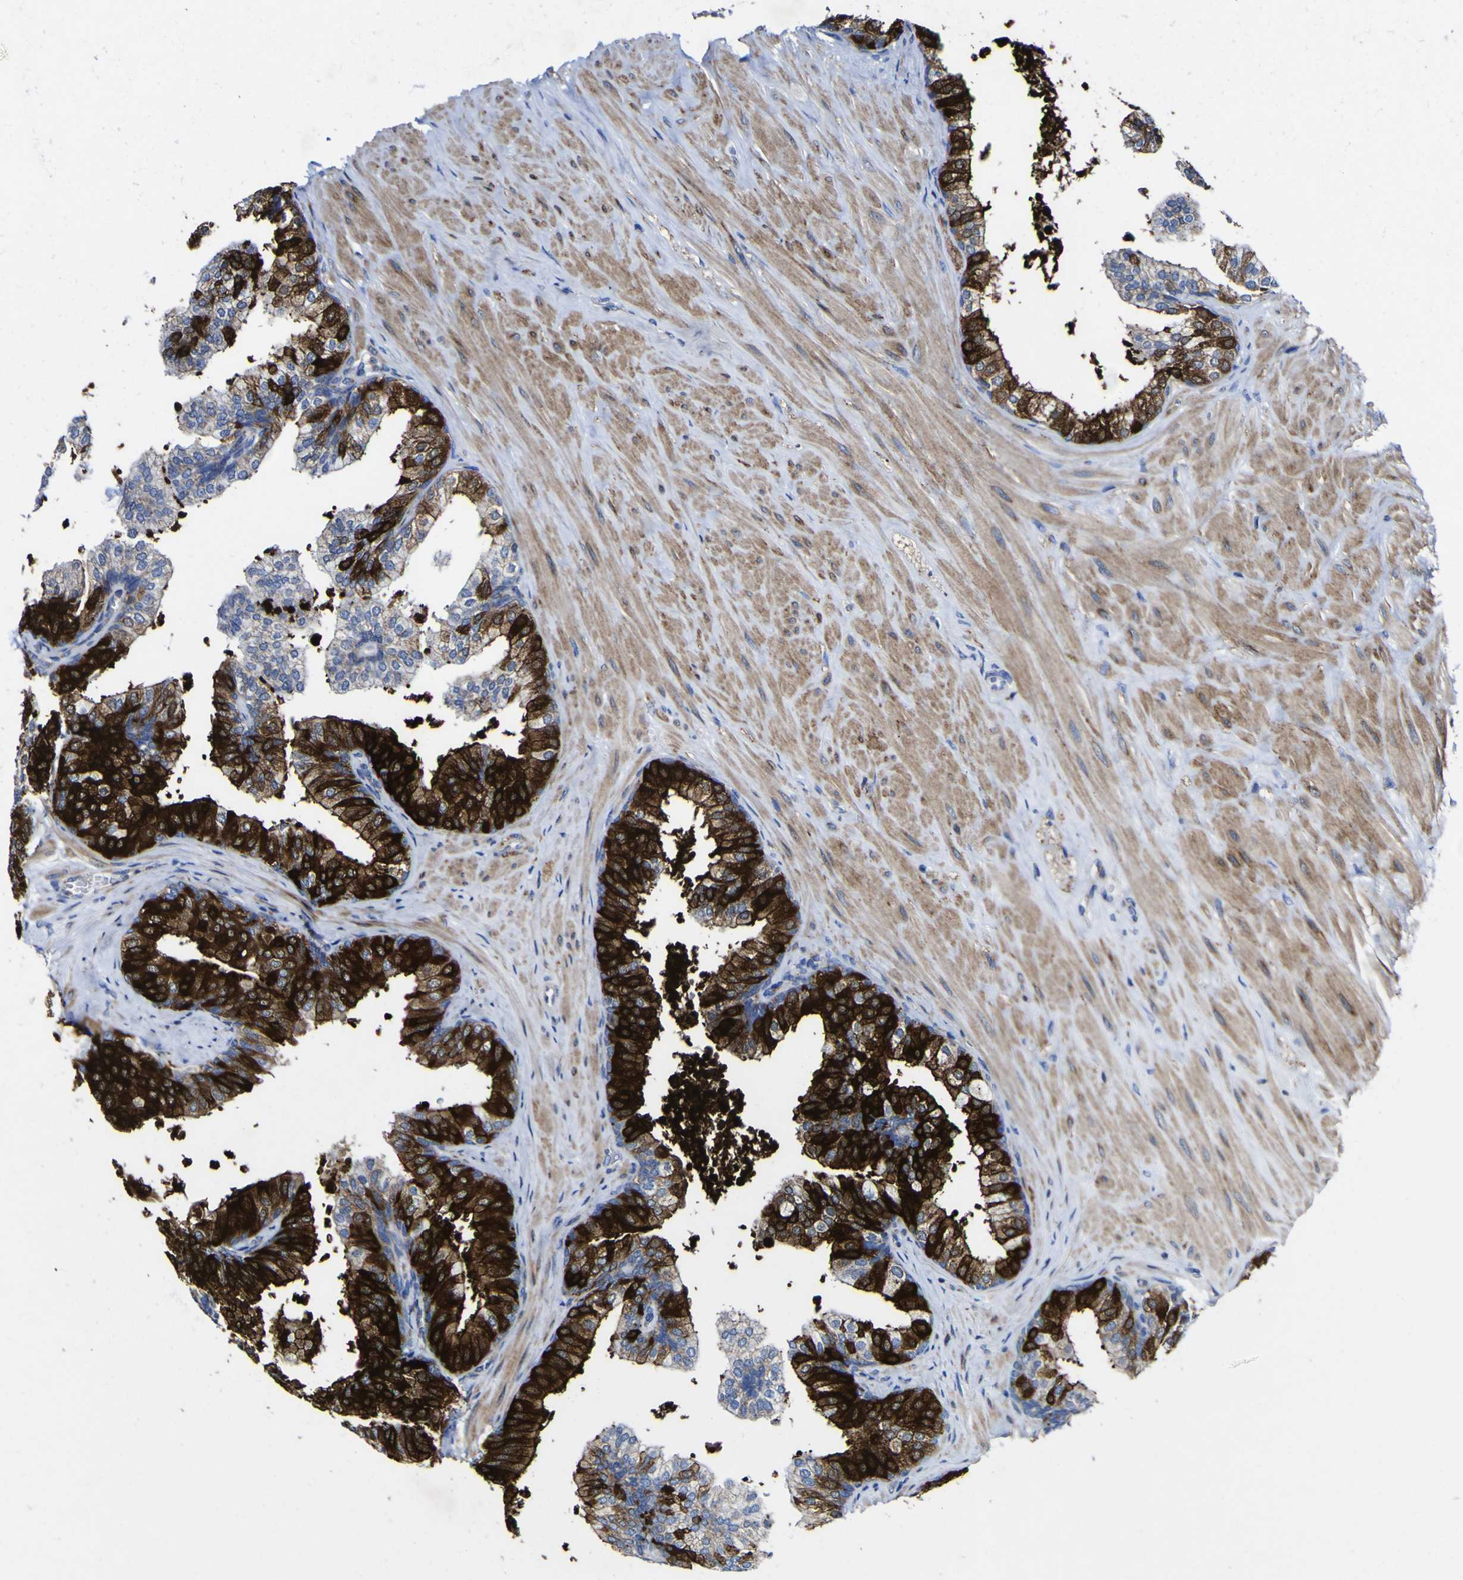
{"staining": {"intensity": "strong", "quantity": "25%-75%", "location": "cytoplasmic/membranous"}, "tissue": "prostate", "cell_type": "Glandular cells", "image_type": "normal", "snomed": [{"axis": "morphology", "description": "Normal tissue, NOS"}, {"axis": "topography", "description": "Prostate"}], "caption": "Immunohistochemistry of unremarkable human prostate shows high levels of strong cytoplasmic/membranous positivity in about 25%-75% of glandular cells.", "gene": "CCDC90B", "patient": {"sex": "male", "age": 60}}